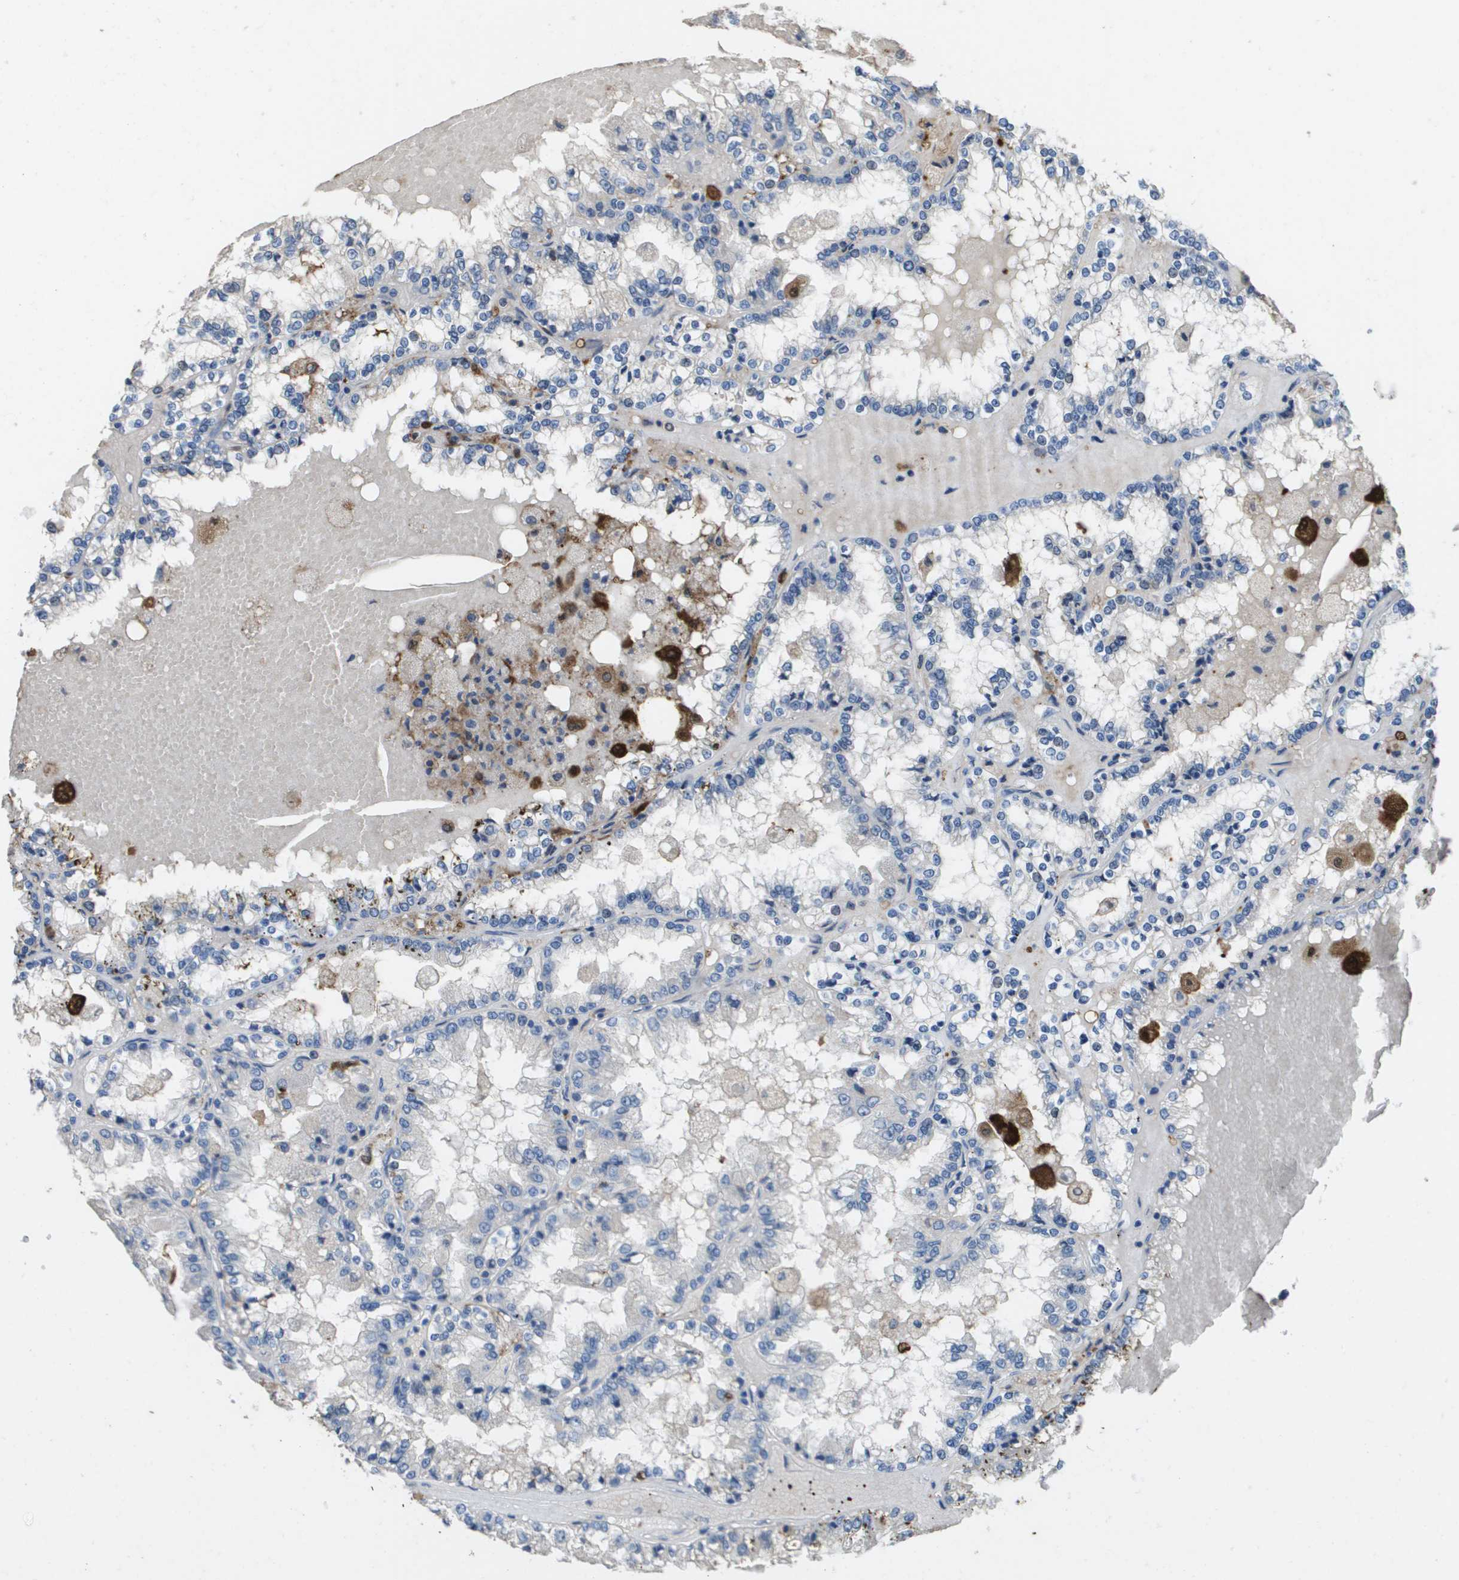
{"staining": {"intensity": "negative", "quantity": "none", "location": "none"}, "tissue": "renal cancer", "cell_type": "Tumor cells", "image_type": "cancer", "snomed": [{"axis": "morphology", "description": "Adenocarcinoma, NOS"}, {"axis": "topography", "description": "Kidney"}], "caption": "A micrograph of renal cancer (adenocarcinoma) stained for a protein shows no brown staining in tumor cells.", "gene": "FABP5", "patient": {"sex": "female", "age": 56}}